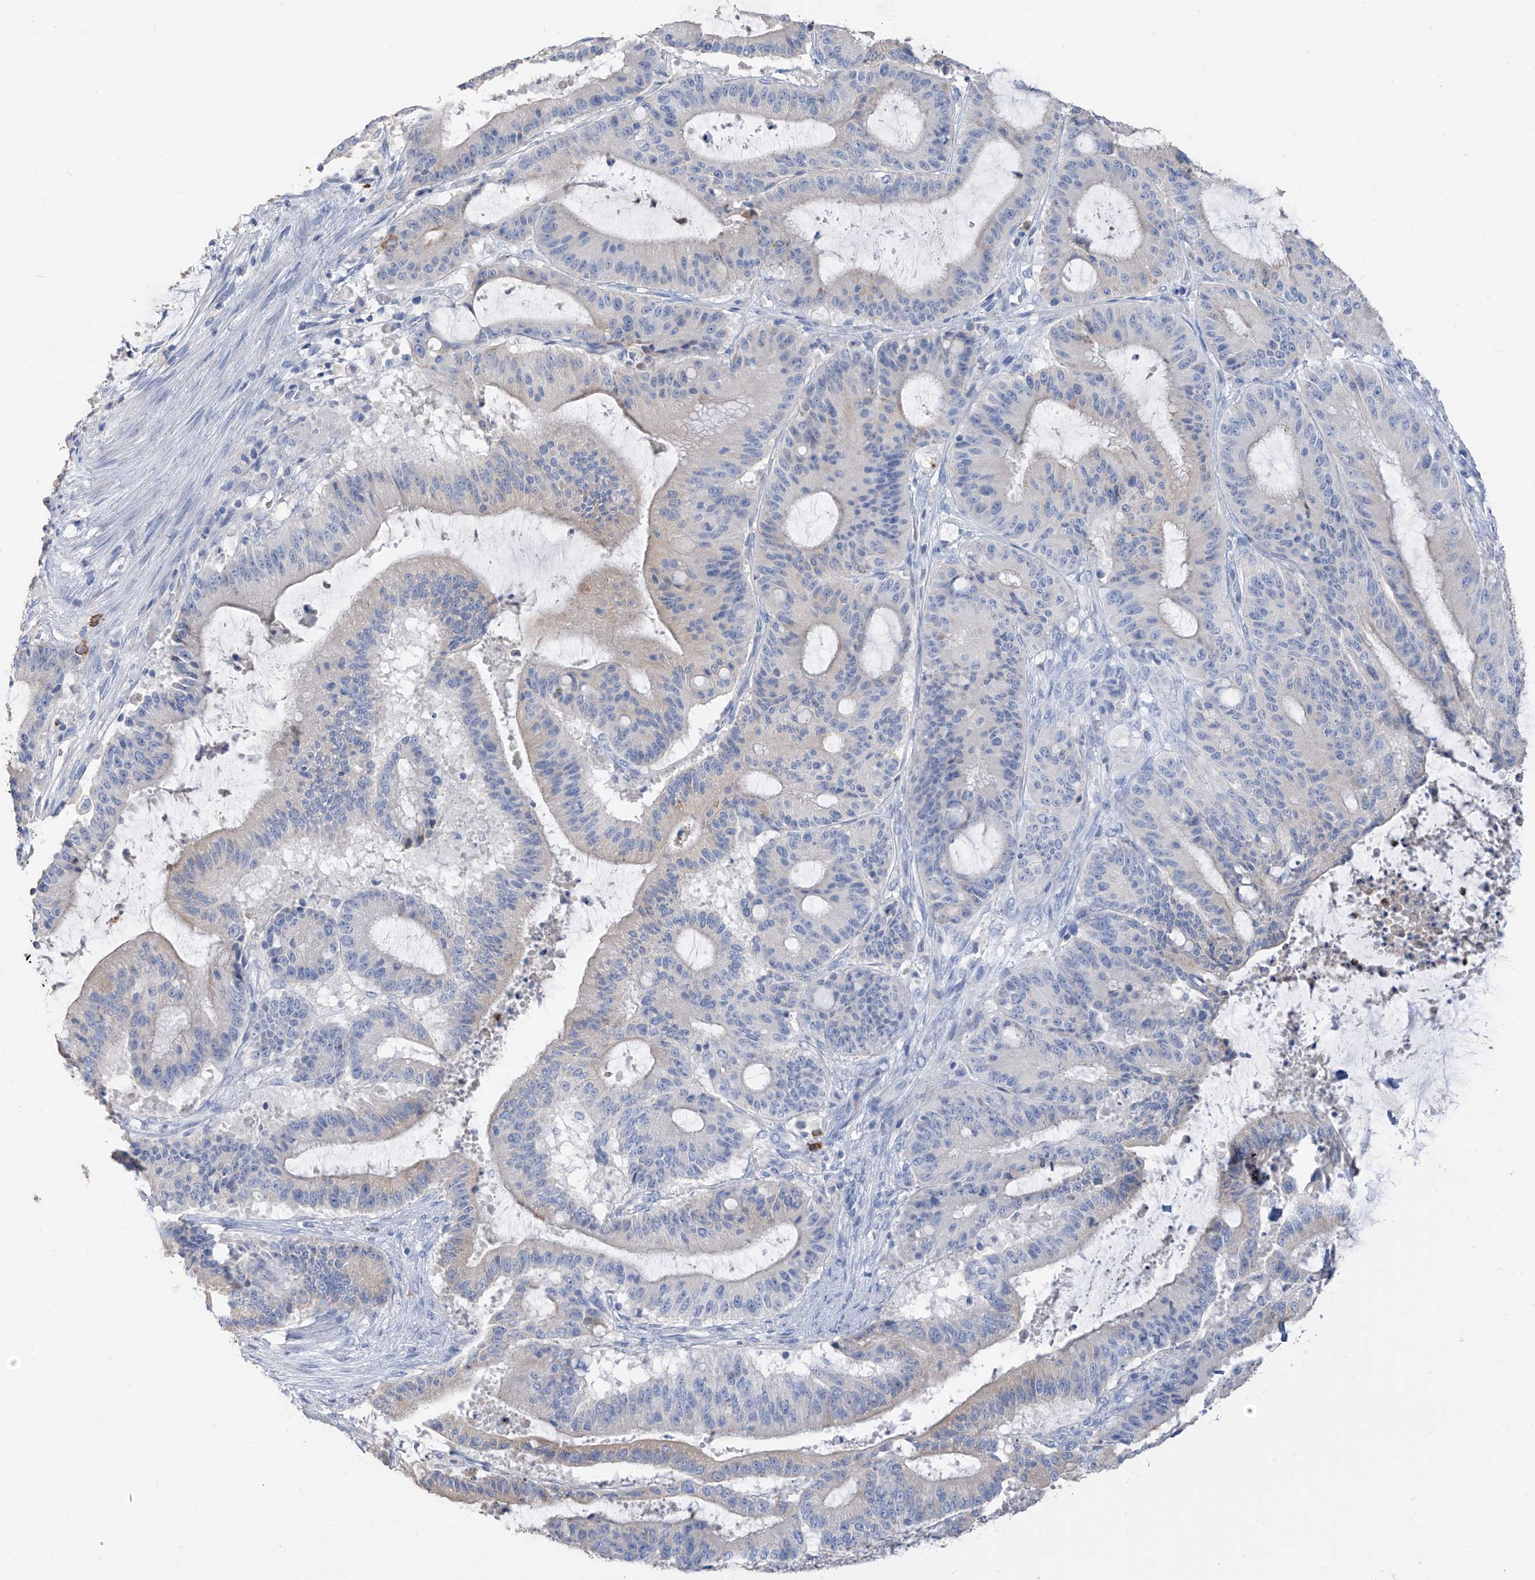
{"staining": {"intensity": "negative", "quantity": "none", "location": "none"}, "tissue": "liver cancer", "cell_type": "Tumor cells", "image_type": "cancer", "snomed": [{"axis": "morphology", "description": "Normal tissue, NOS"}, {"axis": "morphology", "description": "Cholangiocarcinoma"}, {"axis": "topography", "description": "Liver"}, {"axis": "topography", "description": "Peripheral nerve tissue"}], "caption": "Image shows no significant protein positivity in tumor cells of liver cholangiocarcinoma.", "gene": "PAFAH1B3", "patient": {"sex": "female", "age": 73}}